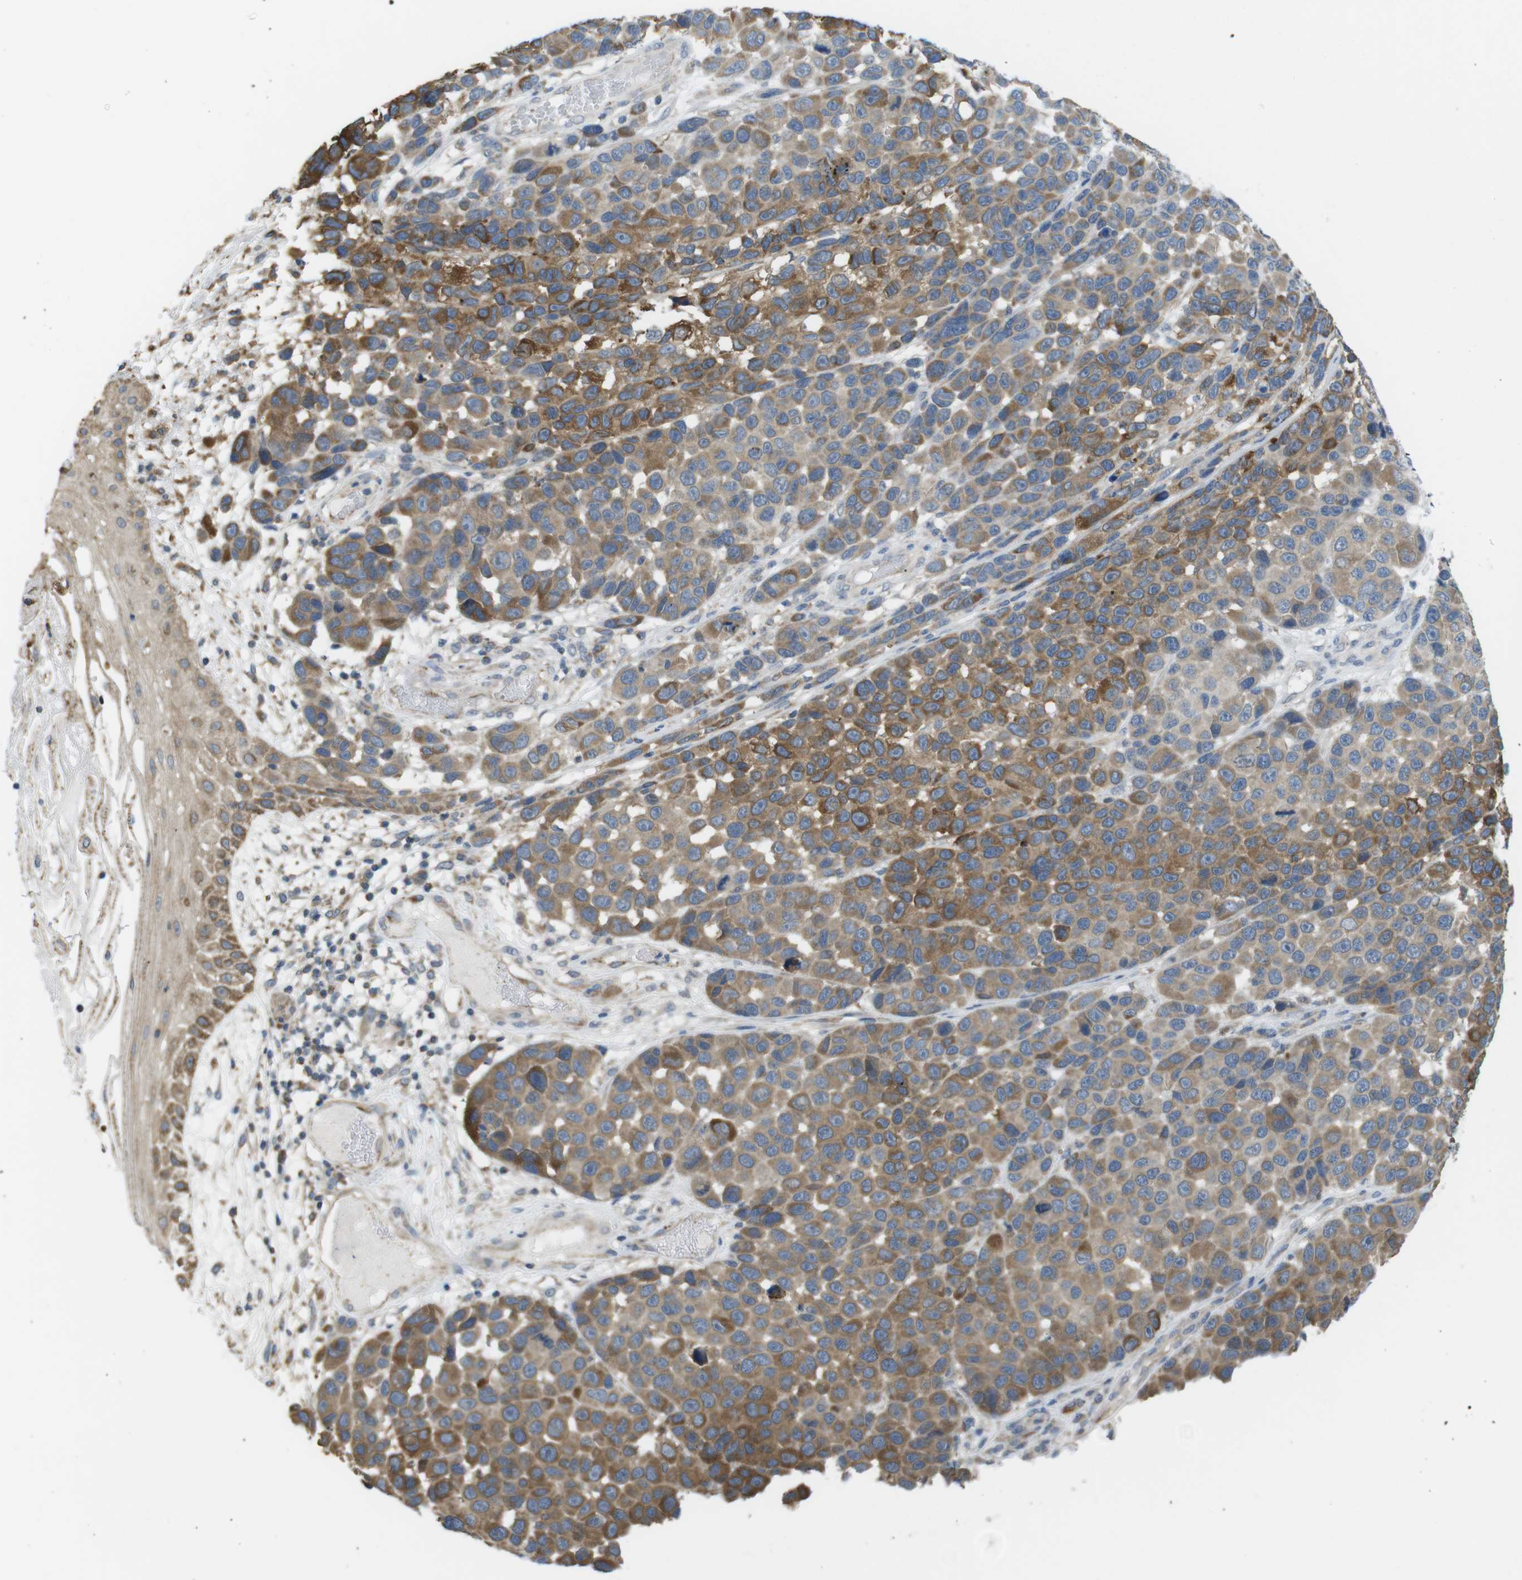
{"staining": {"intensity": "moderate", "quantity": ">75%", "location": "cytoplasmic/membranous"}, "tissue": "melanoma", "cell_type": "Tumor cells", "image_type": "cancer", "snomed": [{"axis": "morphology", "description": "Malignant melanoma, NOS"}, {"axis": "topography", "description": "Skin"}], "caption": "Immunohistochemical staining of melanoma shows moderate cytoplasmic/membranous protein expression in approximately >75% of tumor cells.", "gene": "GRIK2", "patient": {"sex": "male", "age": 53}}